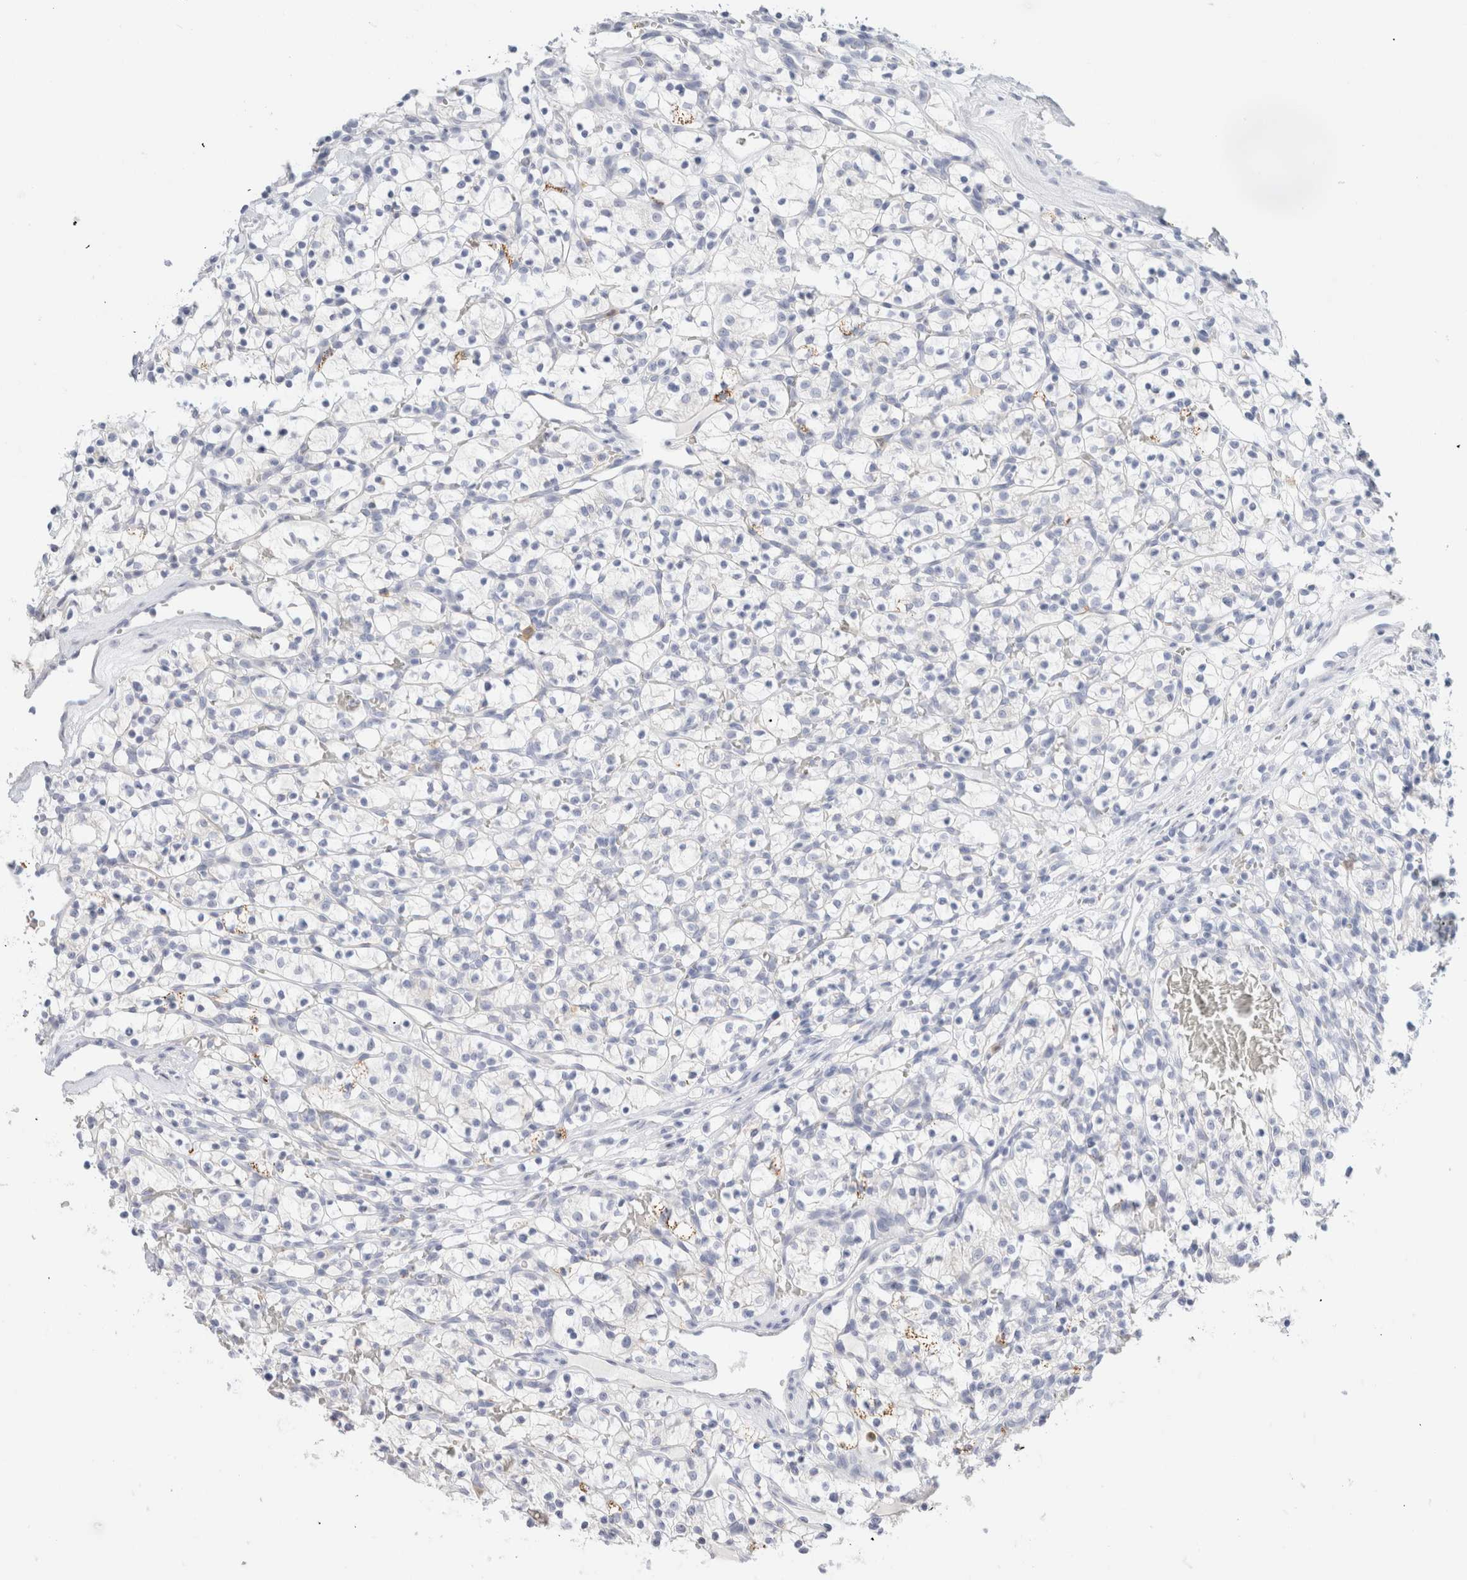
{"staining": {"intensity": "negative", "quantity": "none", "location": "none"}, "tissue": "renal cancer", "cell_type": "Tumor cells", "image_type": "cancer", "snomed": [{"axis": "morphology", "description": "Adenocarcinoma, NOS"}, {"axis": "topography", "description": "Kidney"}], "caption": "Tumor cells show no significant expression in adenocarcinoma (renal).", "gene": "ARG1", "patient": {"sex": "female", "age": 57}}